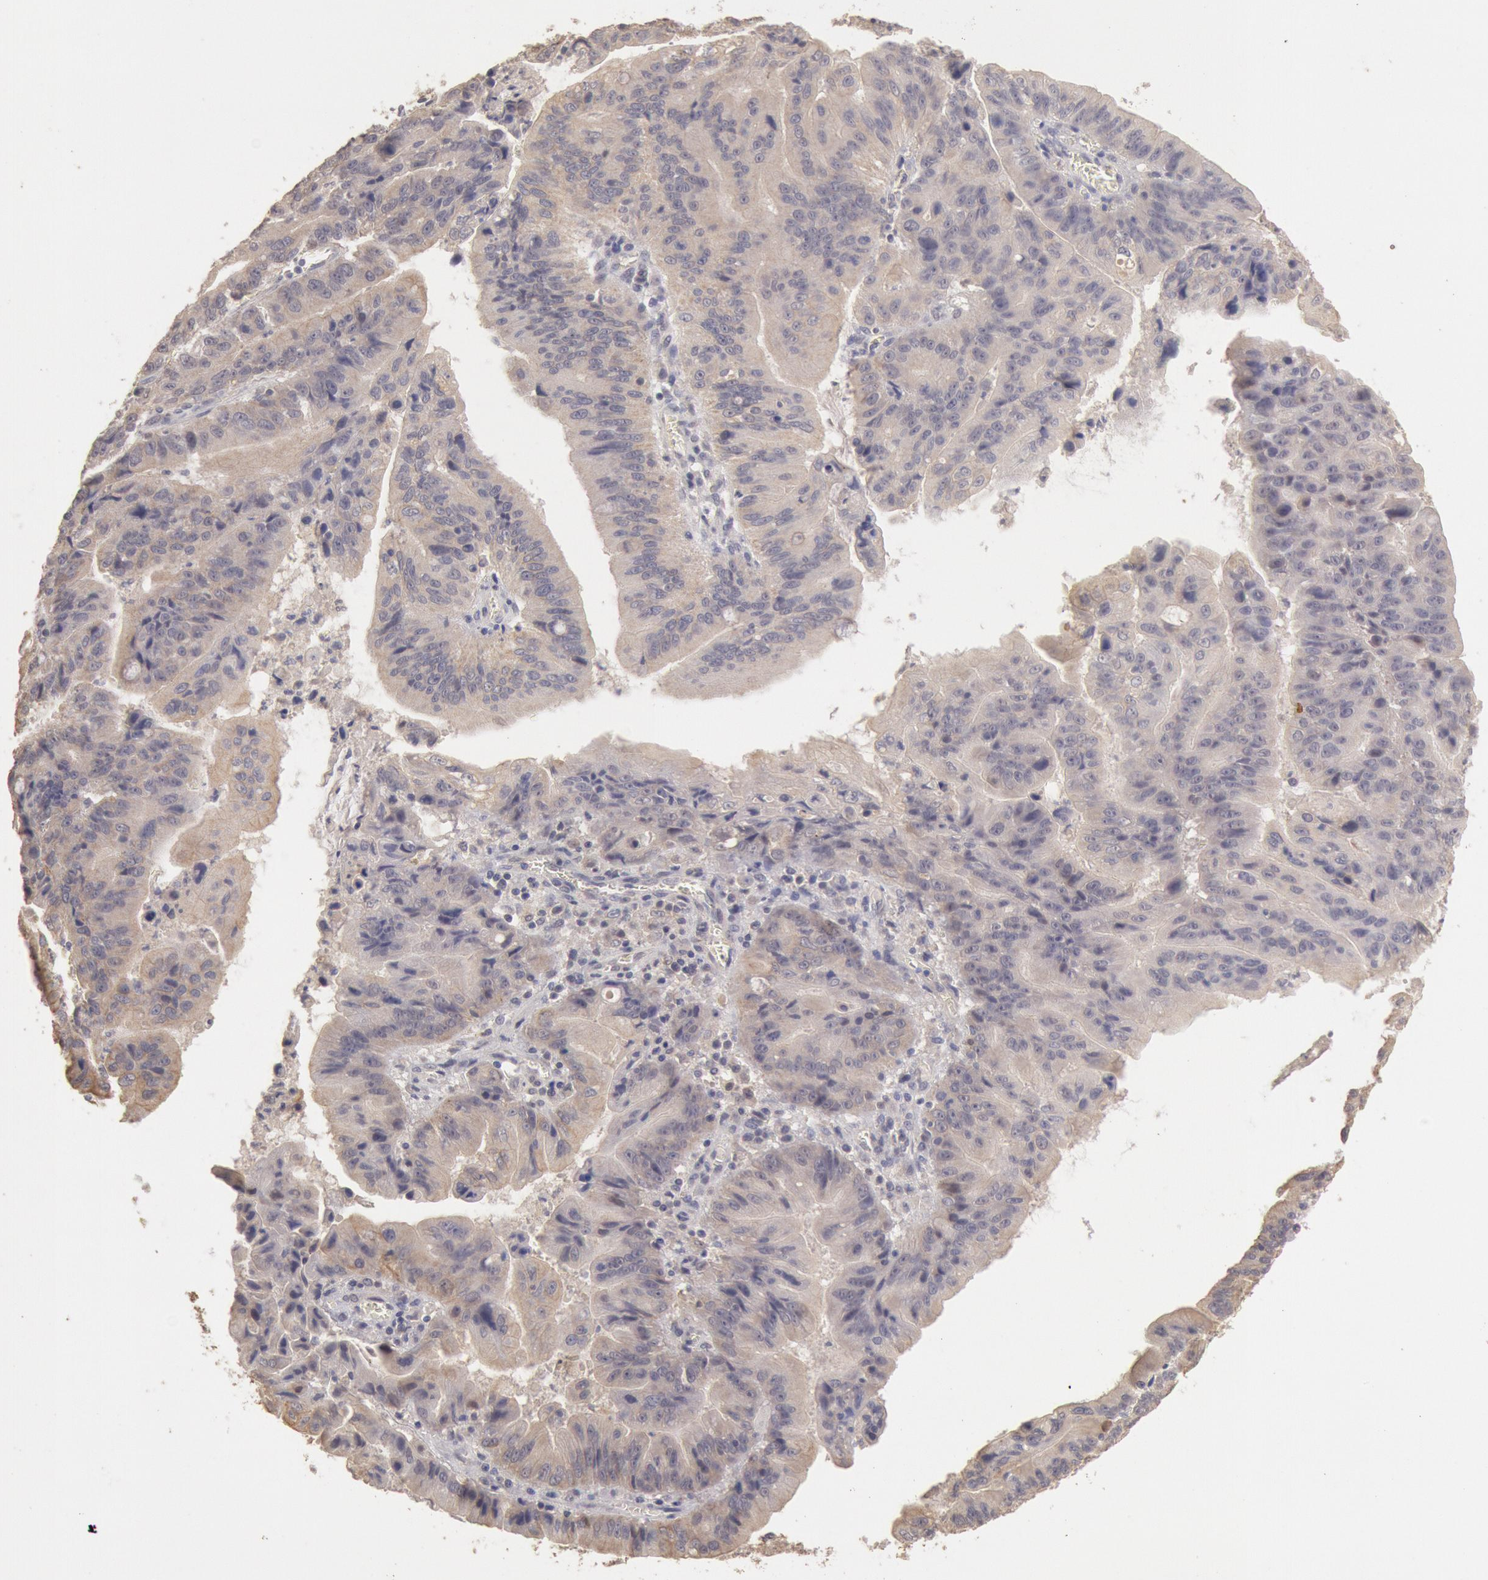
{"staining": {"intensity": "weak", "quantity": "25%-75%", "location": "cytoplasmic/membranous"}, "tissue": "stomach cancer", "cell_type": "Tumor cells", "image_type": "cancer", "snomed": [{"axis": "morphology", "description": "Adenocarcinoma, NOS"}, {"axis": "topography", "description": "Stomach, upper"}], "caption": "Immunohistochemistry of adenocarcinoma (stomach) shows low levels of weak cytoplasmic/membranous expression in about 25%-75% of tumor cells. The staining is performed using DAB brown chromogen to label protein expression. The nuclei are counter-stained blue using hematoxylin.", "gene": "ZFP36L1", "patient": {"sex": "male", "age": 63}}